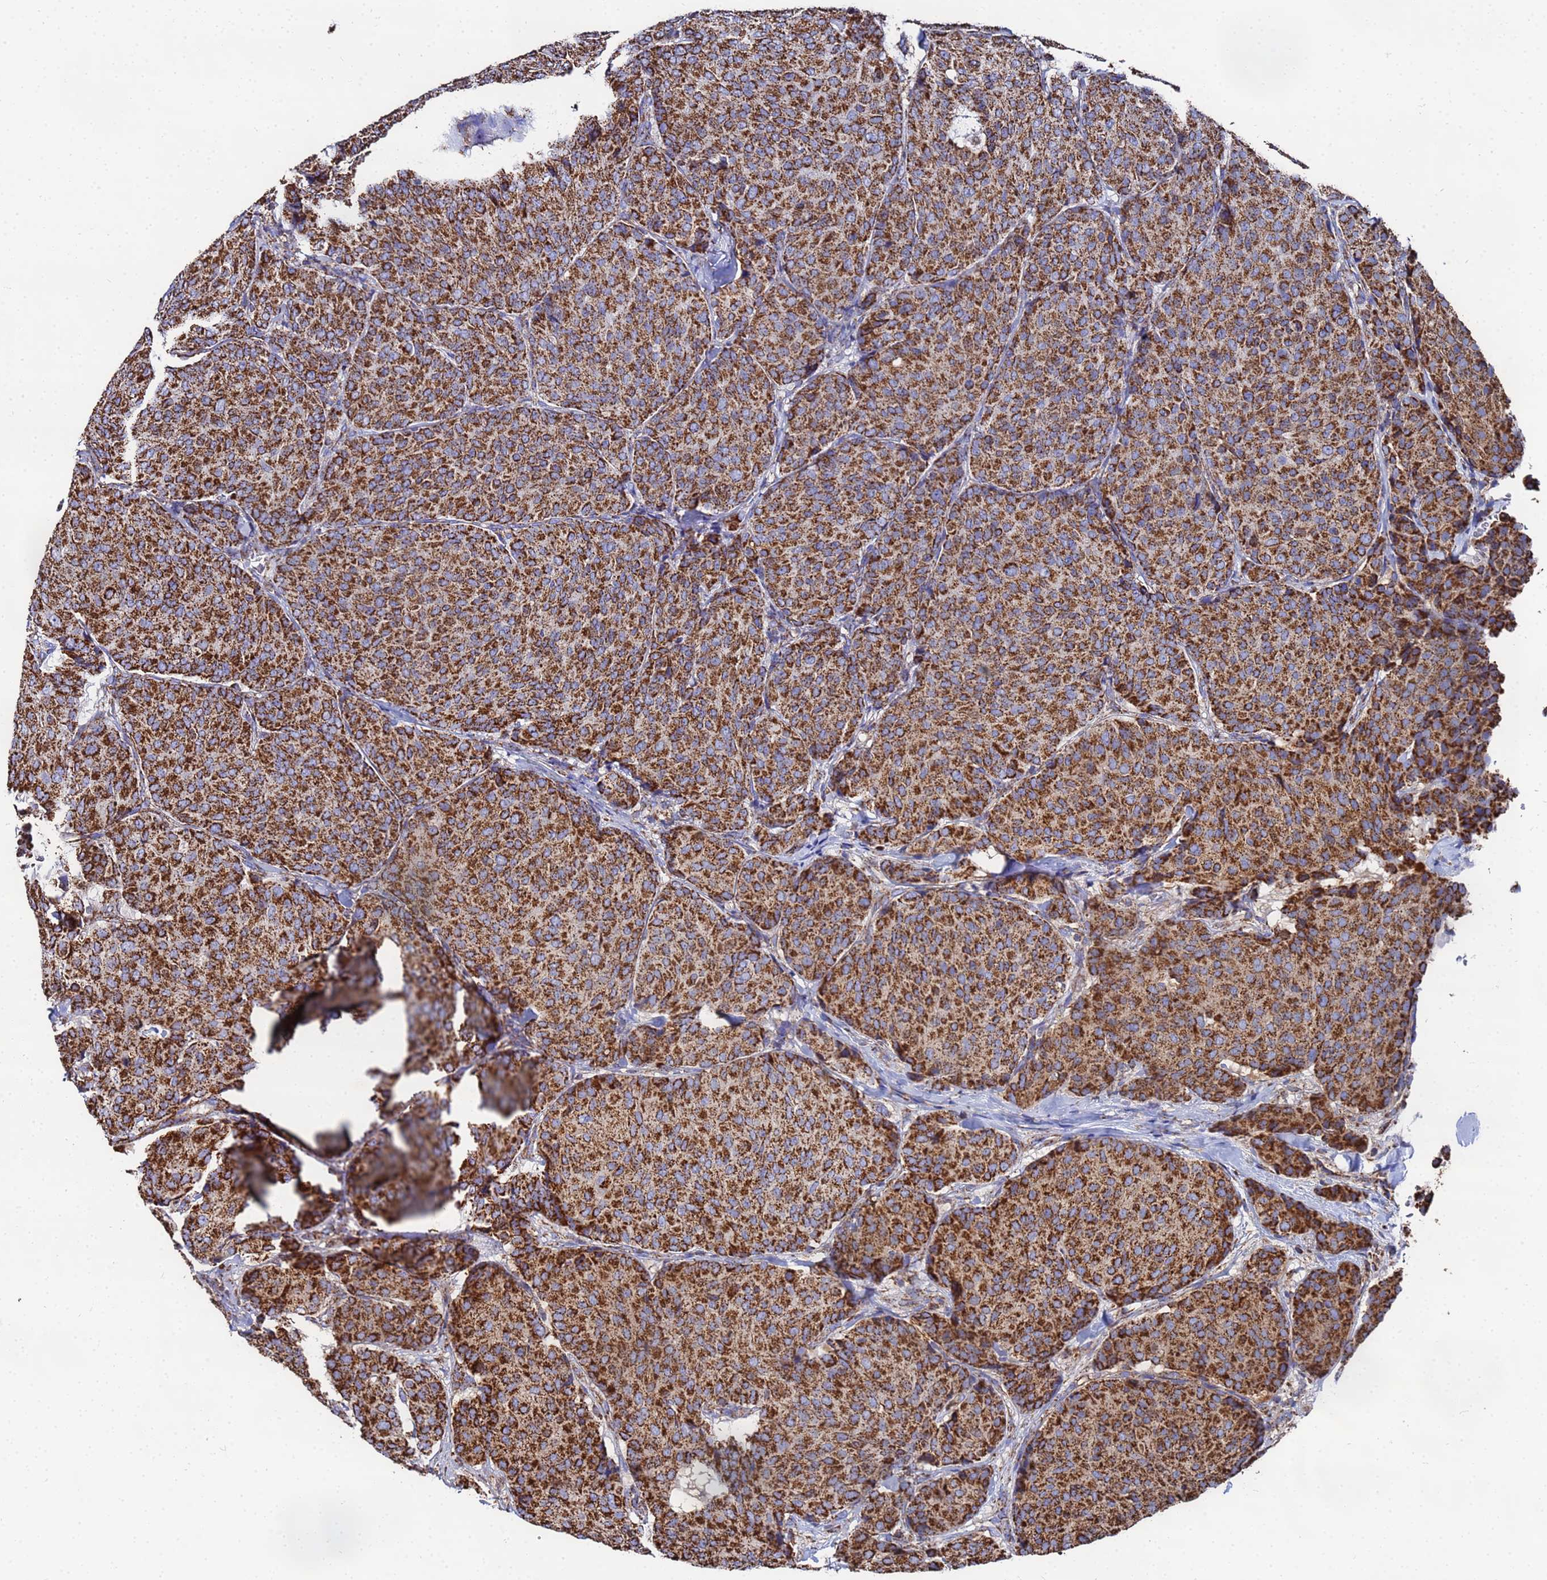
{"staining": {"intensity": "strong", "quantity": ">75%", "location": "cytoplasmic/membranous"}, "tissue": "breast cancer", "cell_type": "Tumor cells", "image_type": "cancer", "snomed": [{"axis": "morphology", "description": "Duct carcinoma"}, {"axis": "topography", "description": "Breast"}], "caption": "There is high levels of strong cytoplasmic/membranous positivity in tumor cells of breast cancer (invasive ductal carcinoma), as demonstrated by immunohistochemical staining (brown color).", "gene": "GLUD1", "patient": {"sex": "female", "age": 75}}